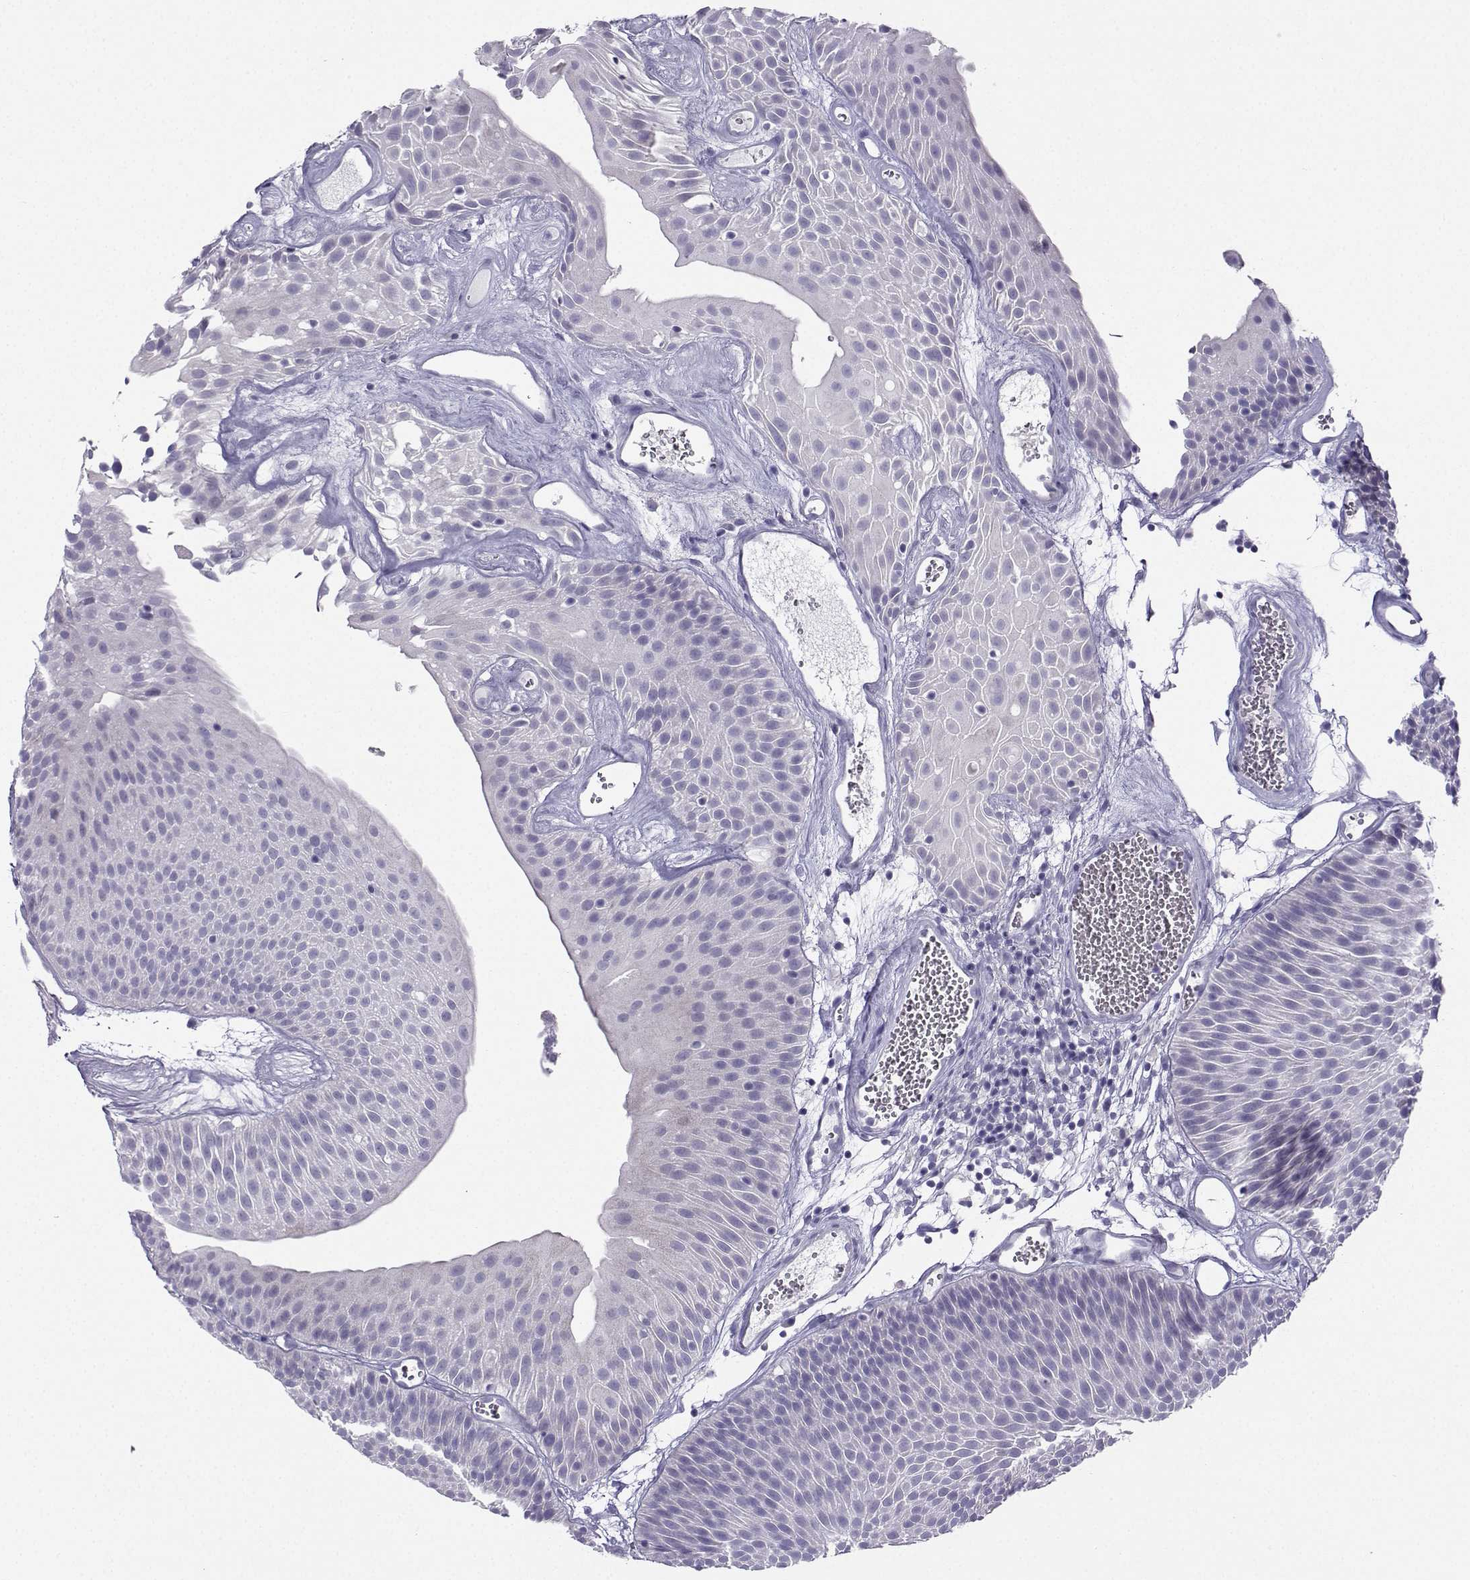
{"staining": {"intensity": "negative", "quantity": "none", "location": "none"}, "tissue": "urothelial cancer", "cell_type": "Tumor cells", "image_type": "cancer", "snomed": [{"axis": "morphology", "description": "Urothelial carcinoma, Low grade"}, {"axis": "topography", "description": "Urinary bladder"}], "caption": "The image exhibits no significant expression in tumor cells of urothelial cancer. (Immunohistochemistry, brightfield microscopy, high magnification).", "gene": "FBXO24", "patient": {"sex": "male", "age": 52}}